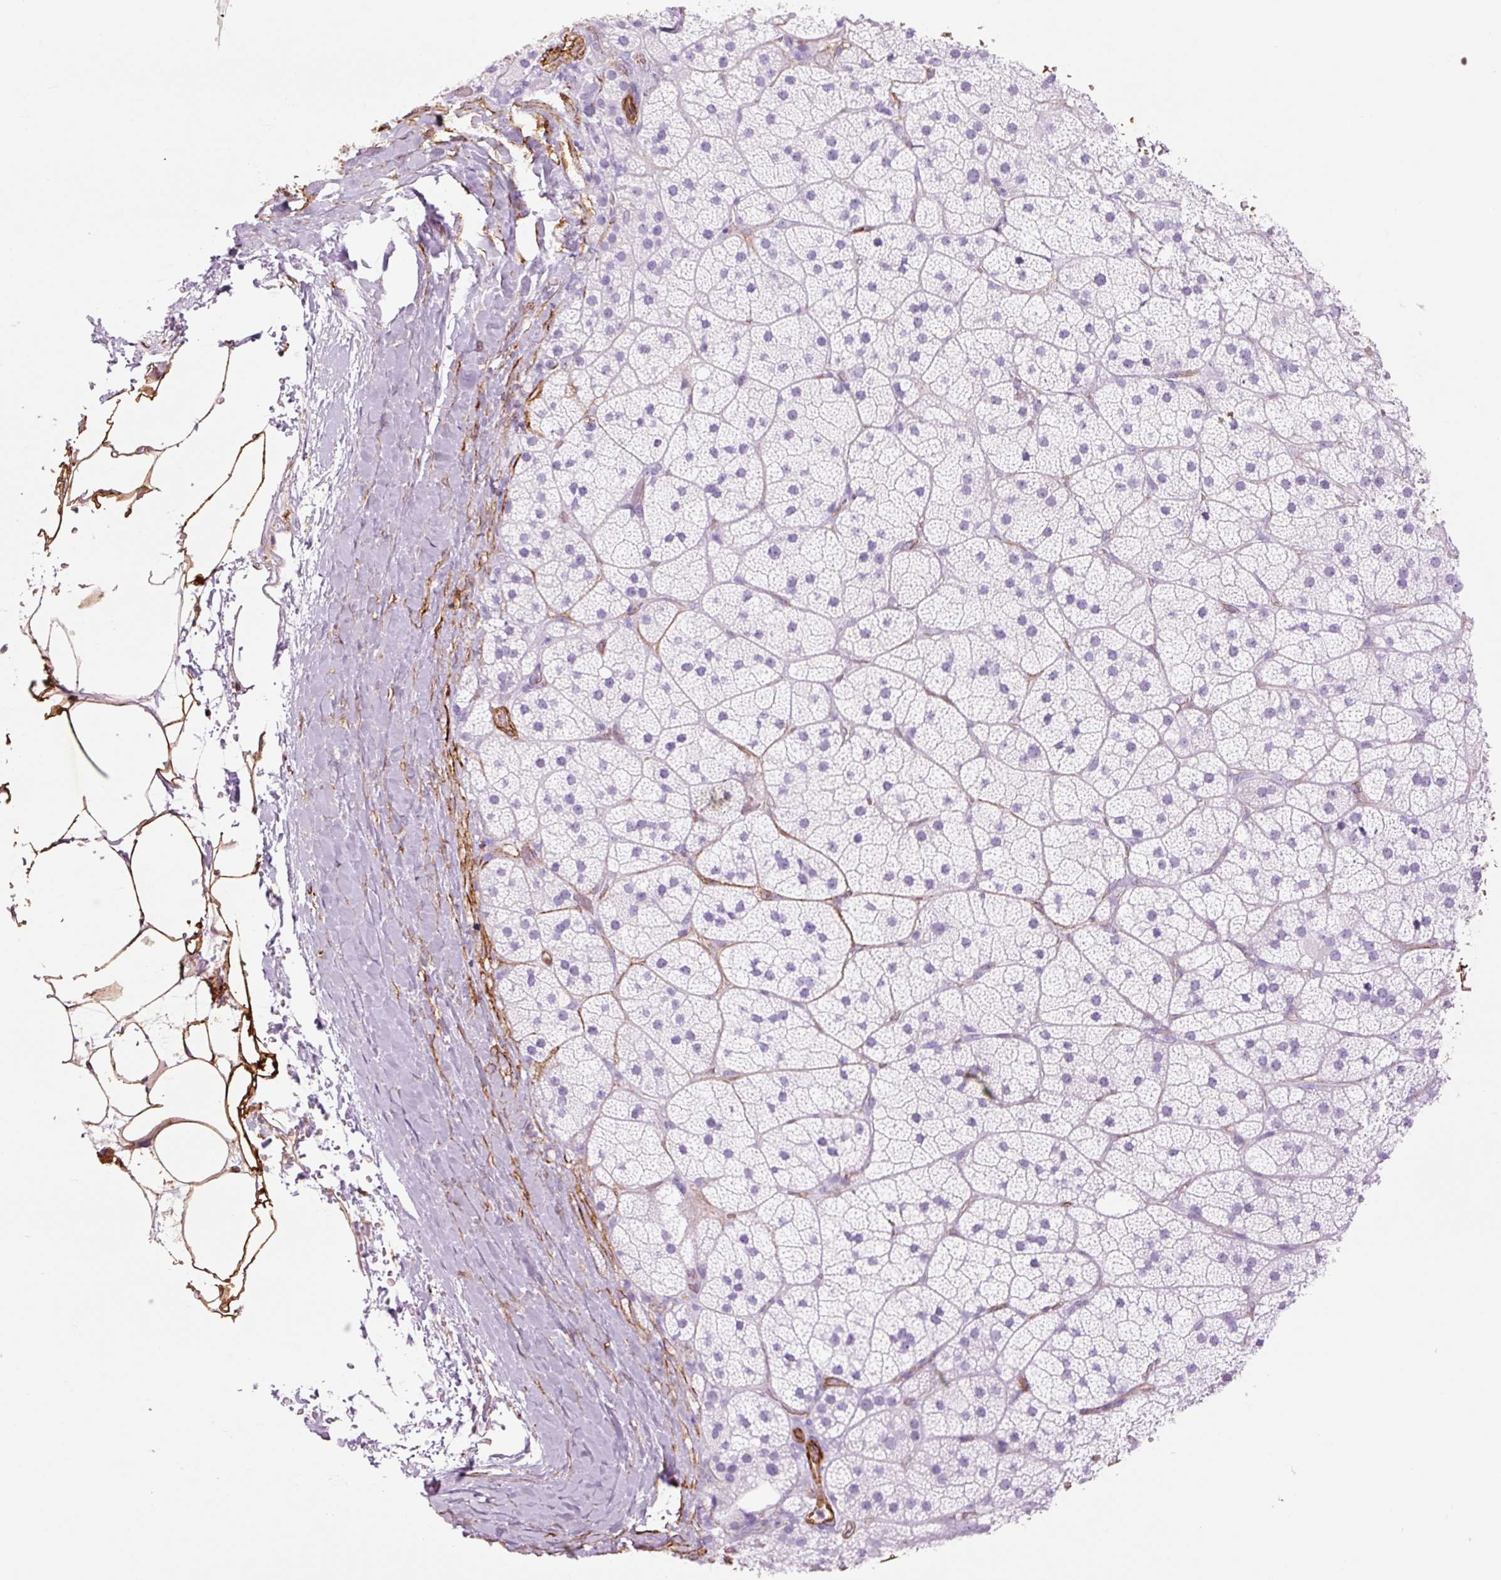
{"staining": {"intensity": "negative", "quantity": "none", "location": "none"}, "tissue": "adrenal gland", "cell_type": "Glandular cells", "image_type": "normal", "snomed": [{"axis": "morphology", "description": "Normal tissue, NOS"}, {"axis": "topography", "description": "Adrenal gland"}], "caption": "Photomicrograph shows no significant protein staining in glandular cells of benign adrenal gland. (Immunohistochemistry, brightfield microscopy, high magnification).", "gene": "CAV1", "patient": {"sex": "male", "age": 57}}